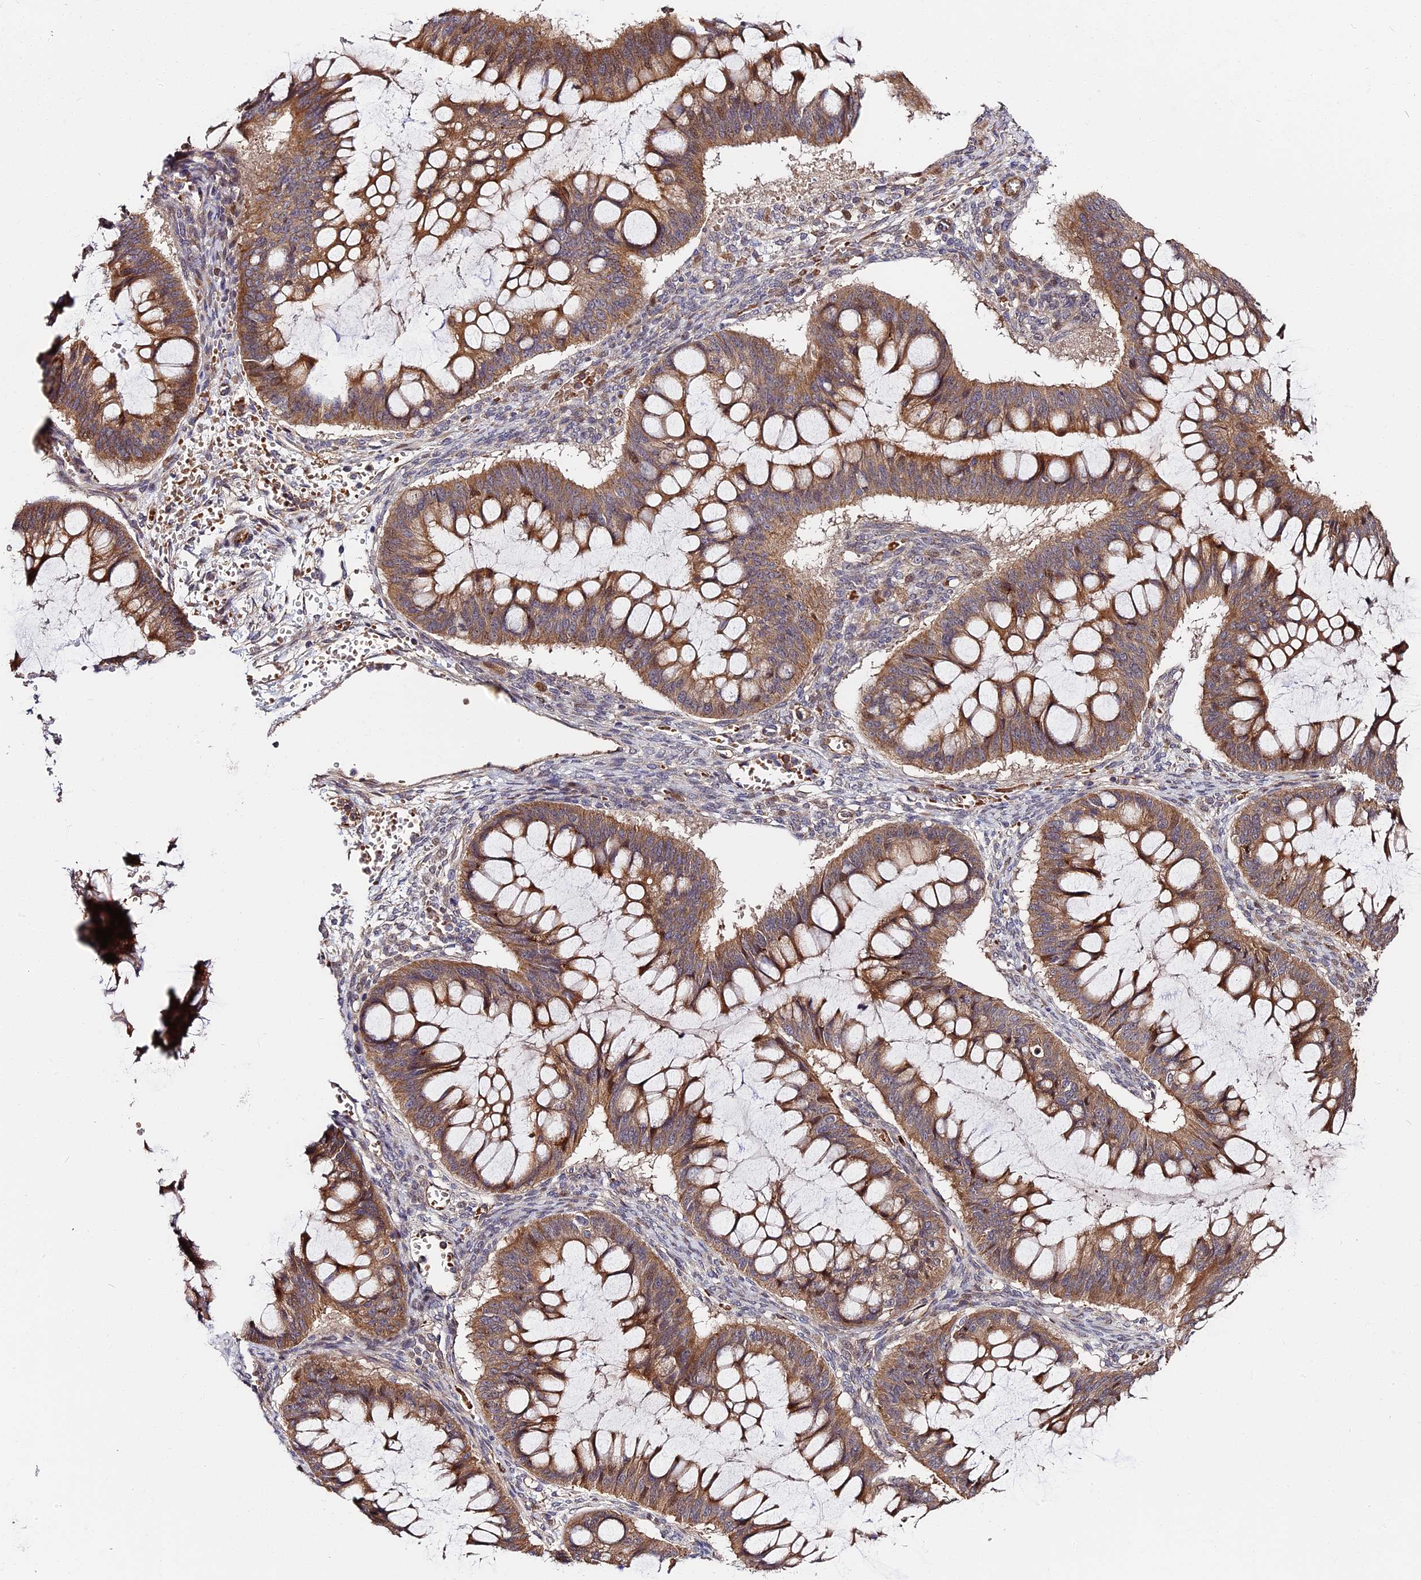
{"staining": {"intensity": "moderate", "quantity": ">75%", "location": "cytoplasmic/membranous"}, "tissue": "ovarian cancer", "cell_type": "Tumor cells", "image_type": "cancer", "snomed": [{"axis": "morphology", "description": "Cystadenocarcinoma, mucinous, NOS"}, {"axis": "topography", "description": "Ovary"}], "caption": "Brown immunohistochemical staining in human mucinous cystadenocarcinoma (ovarian) displays moderate cytoplasmic/membranous positivity in about >75% of tumor cells.", "gene": "MISP3", "patient": {"sex": "female", "age": 73}}